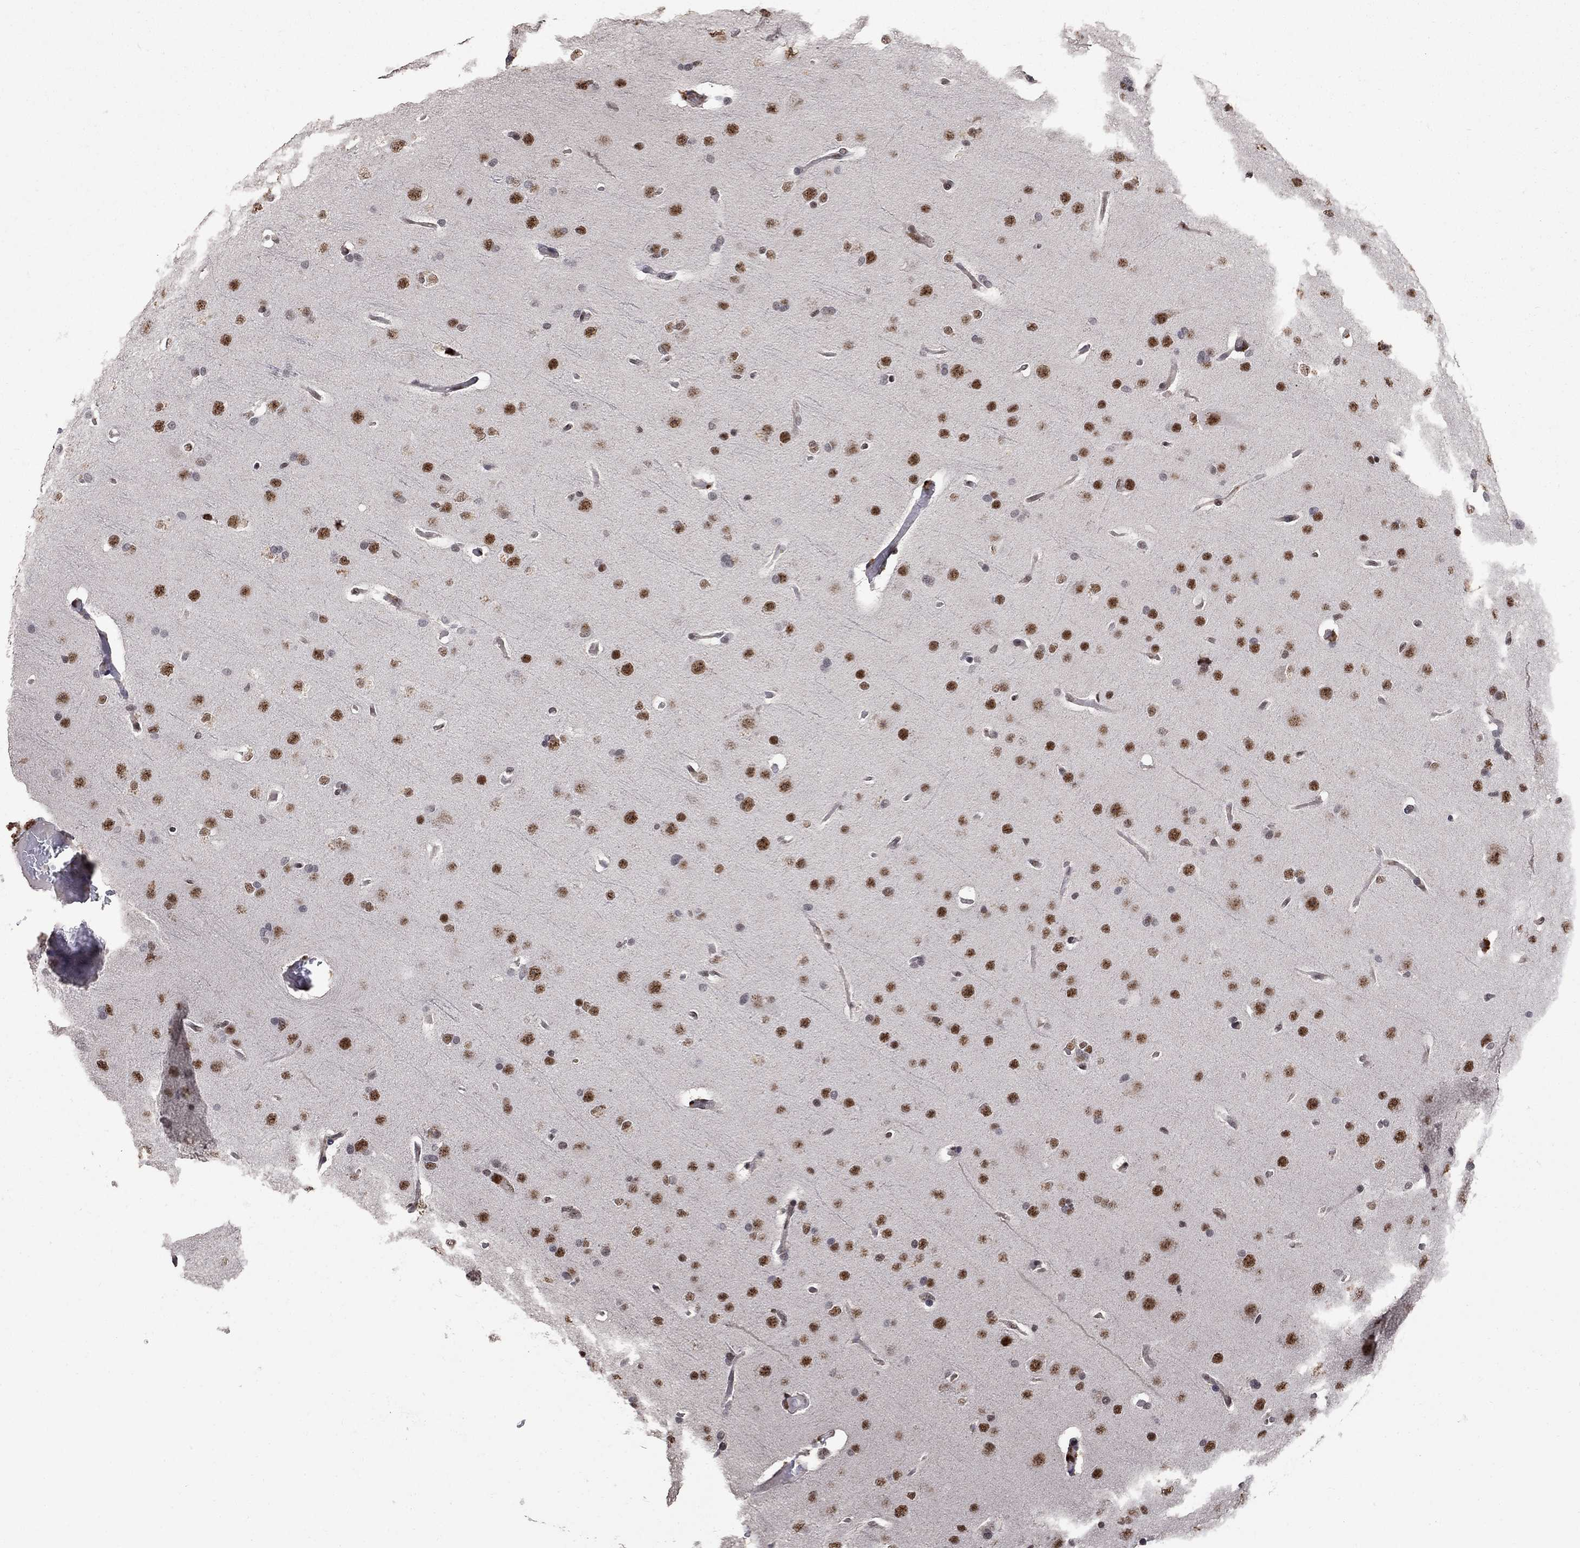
{"staining": {"intensity": "strong", "quantity": ">75%", "location": "nuclear"}, "tissue": "glioma", "cell_type": "Tumor cells", "image_type": "cancer", "snomed": [{"axis": "morphology", "description": "Glioma, malignant, Low grade"}, {"axis": "topography", "description": "Brain"}], "caption": "Immunohistochemical staining of low-grade glioma (malignant) displays high levels of strong nuclear expression in approximately >75% of tumor cells.", "gene": "PNISR", "patient": {"sex": "male", "age": 41}}